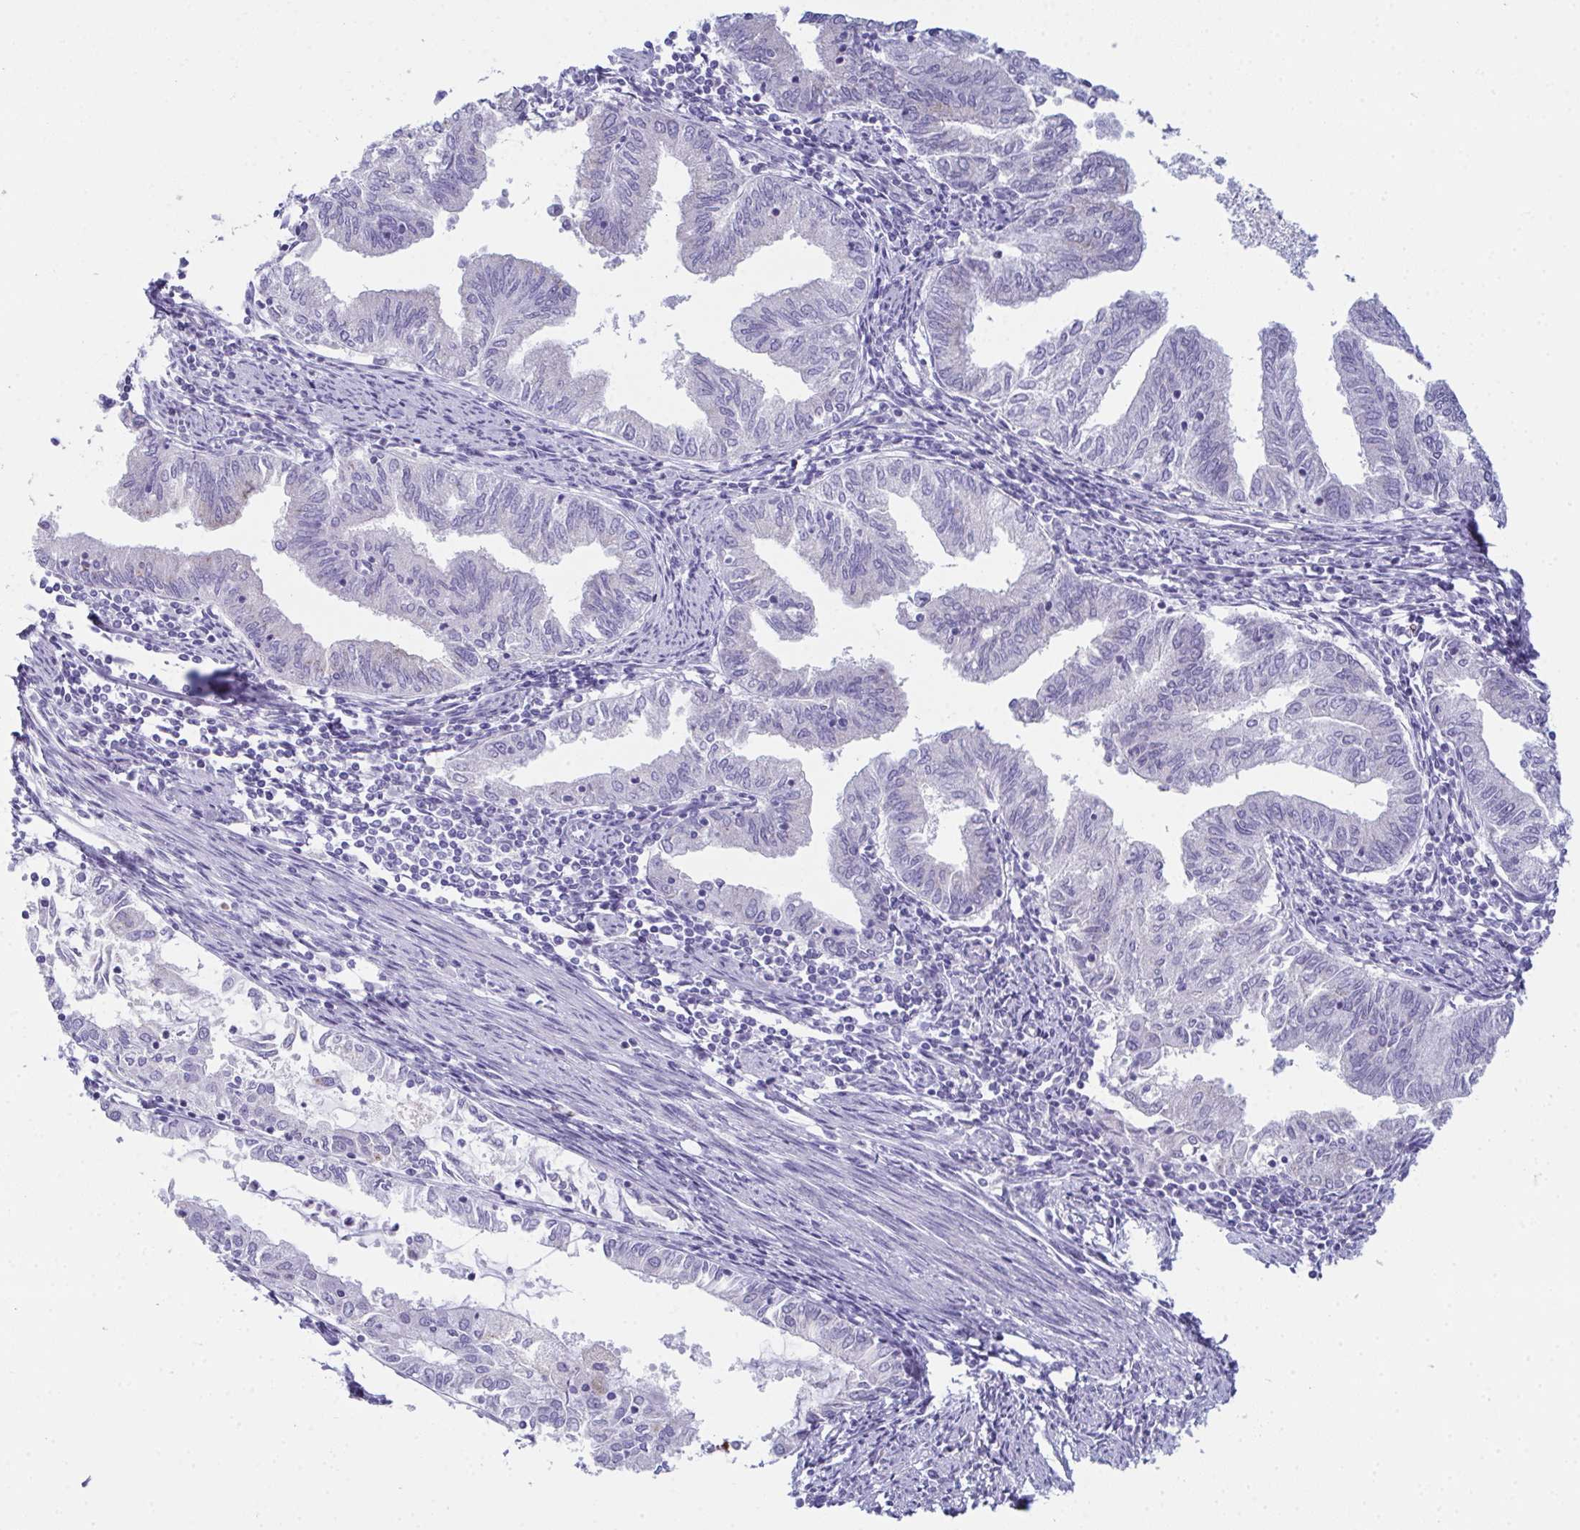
{"staining": {"intensity": "negative", "quantity": "none", "location": "none"}, "tissue": "endometrial cancer", "cell_type": "Tumor cells", "image_type": "cancer", "snomed": [{"axis": "morphology", "description": "Adenocarcinoma, NOS"}, {"axis": "topography", "description": "Endometrium"}], "caption": "DAB (3,3'-diaminobenzidine) immunohistochemical staining of endometrial cancer displays no significant expression in tumor cells. (Stains: DAB (3,3'-diaminobenzidine) IHC with hematoxylin counter stain, Microscopy: brightfield microscopy at high magnification).", "gene": "TEX19", "patient": {"sex": "female", "age": 79}}